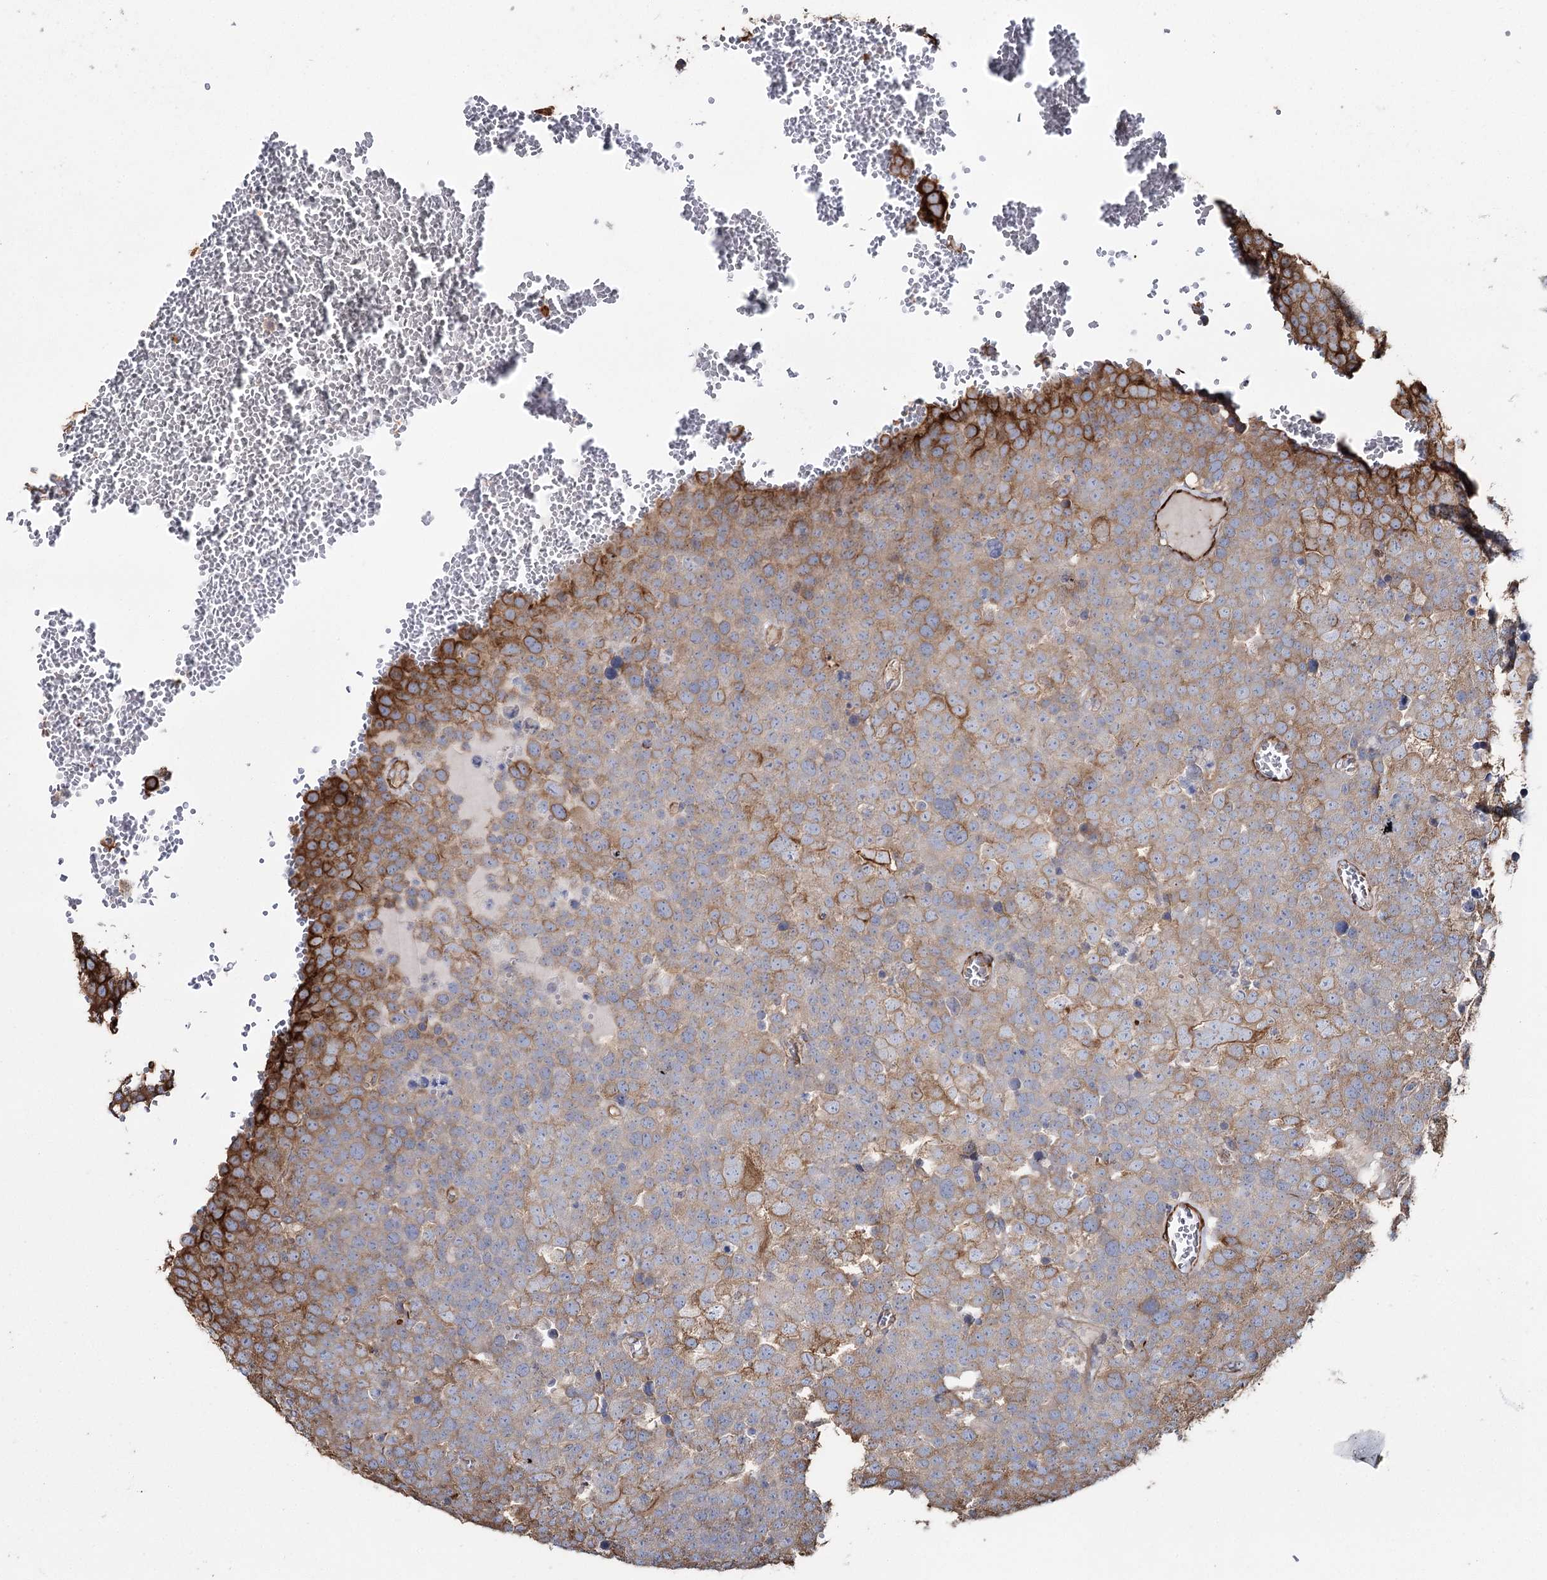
{"staining": {"intensity": "moderate", "quantity": "25%-75%", "location": "cytoplasmic/membranous"}, "tissue": "testis cancer", "cell_type": "Tumor cells", "image_type": "cancer", "snomed": [{"axis": "morphology", "description": "Seminoma, NOS"}, {"axis": "topography", "description": "Testis"}], "caption": "DAB (3,3'-diaminobenzidine) immunohistochemical staining of testis seminoma shows moderate cytoplasmic/membranous protein positivity in approximately 25%-75% of tumor cells.", "gene": "SUMF1", "patient": {"sex": "male", "age": 71}}